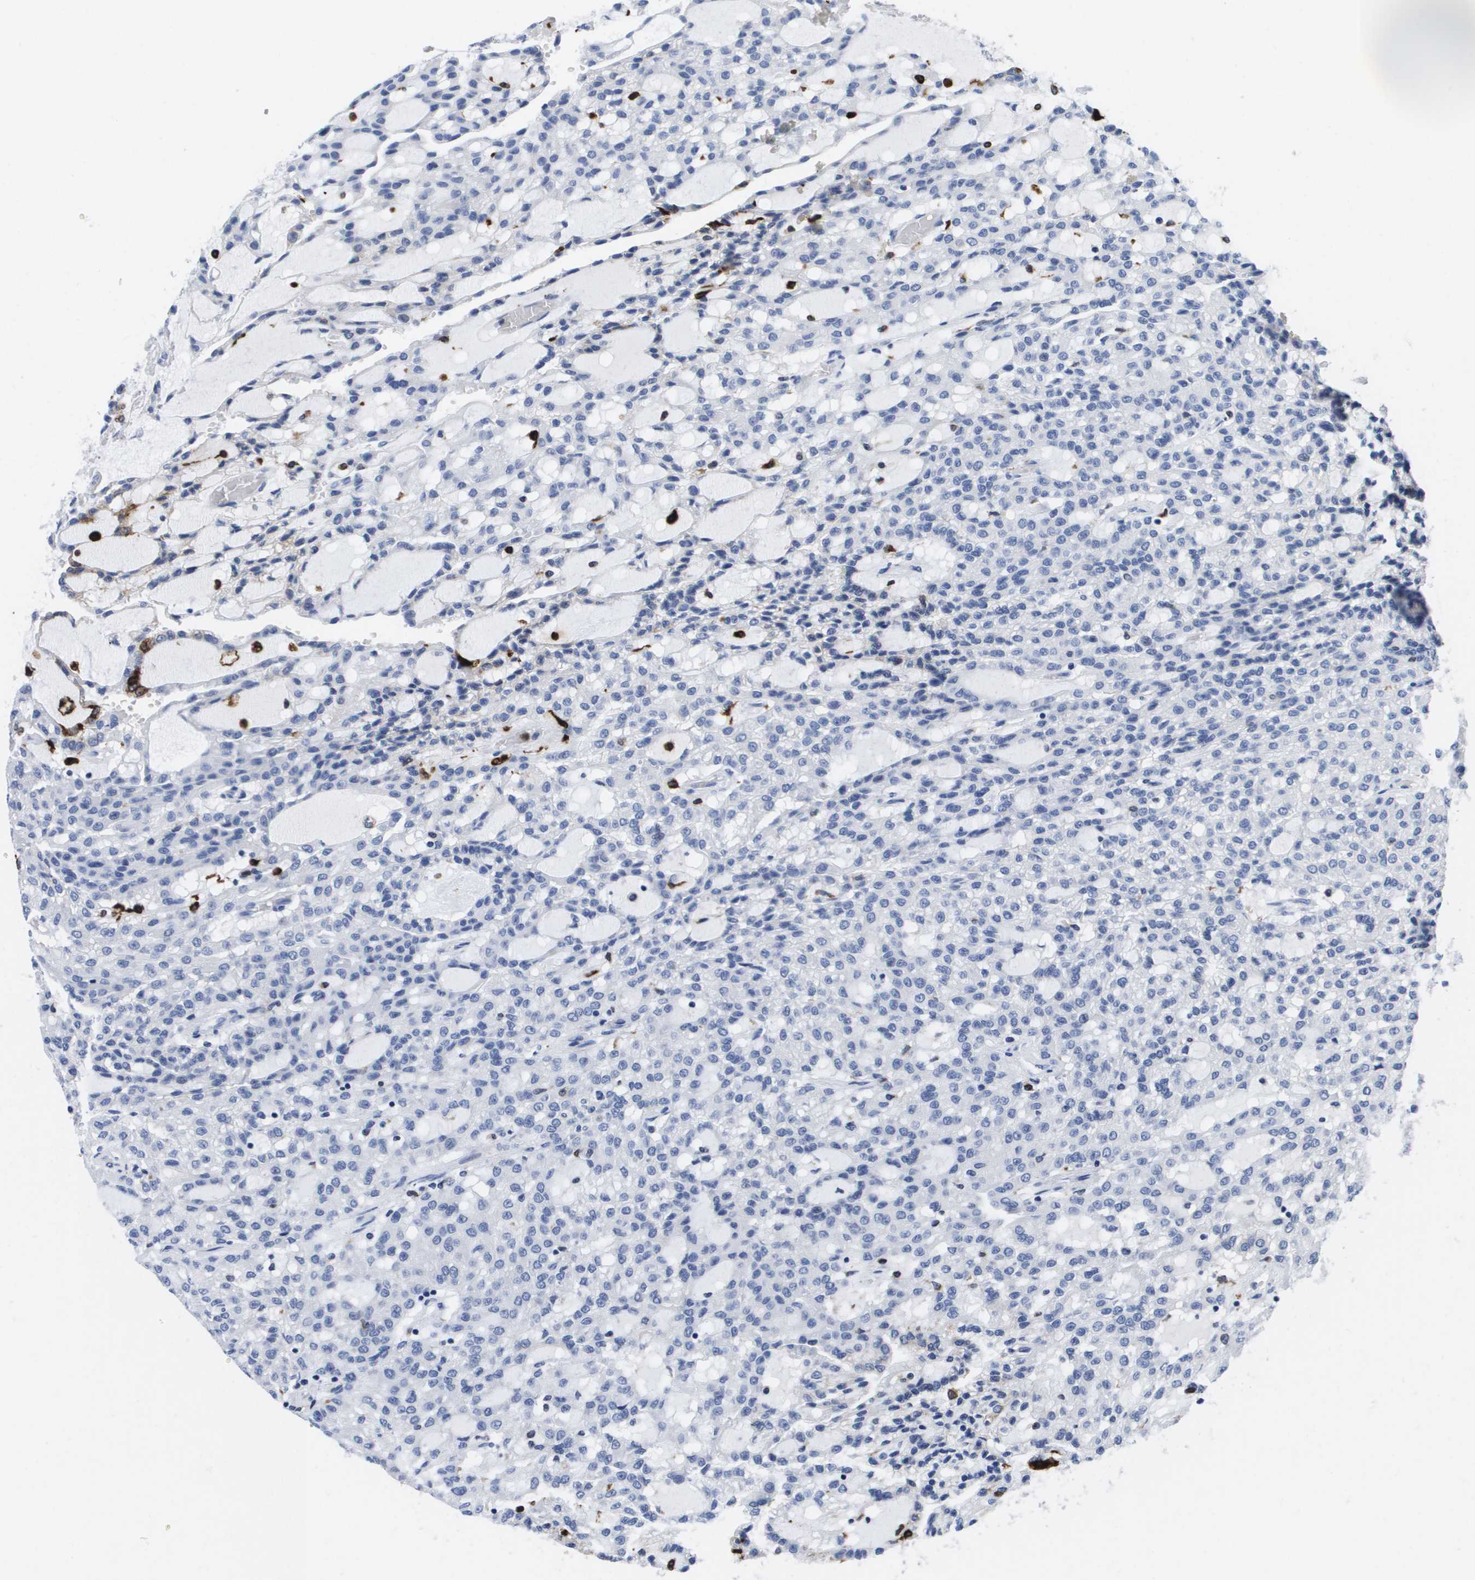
{"staining": {"intensity": "negative", "quantity": "none", "location": "none"}, "tissue": "renal cancer", "cell_type": "Tumor cells", "image_type": "cancer", "snomed": [{"axis": "morphology", "description": "Adenocarcinoma, NOS"}, {"axis": "topography", "description": "Kidney"}], "caption": "High magnification brightfield microscopy of adenocarcinoma (renal) stained with DAB (brown) and counterstained with hematoxylin (blue): tumor cells show no significant expression.", "gene": "HMOX1", "patient": {"sex": "male", "age": 63}}